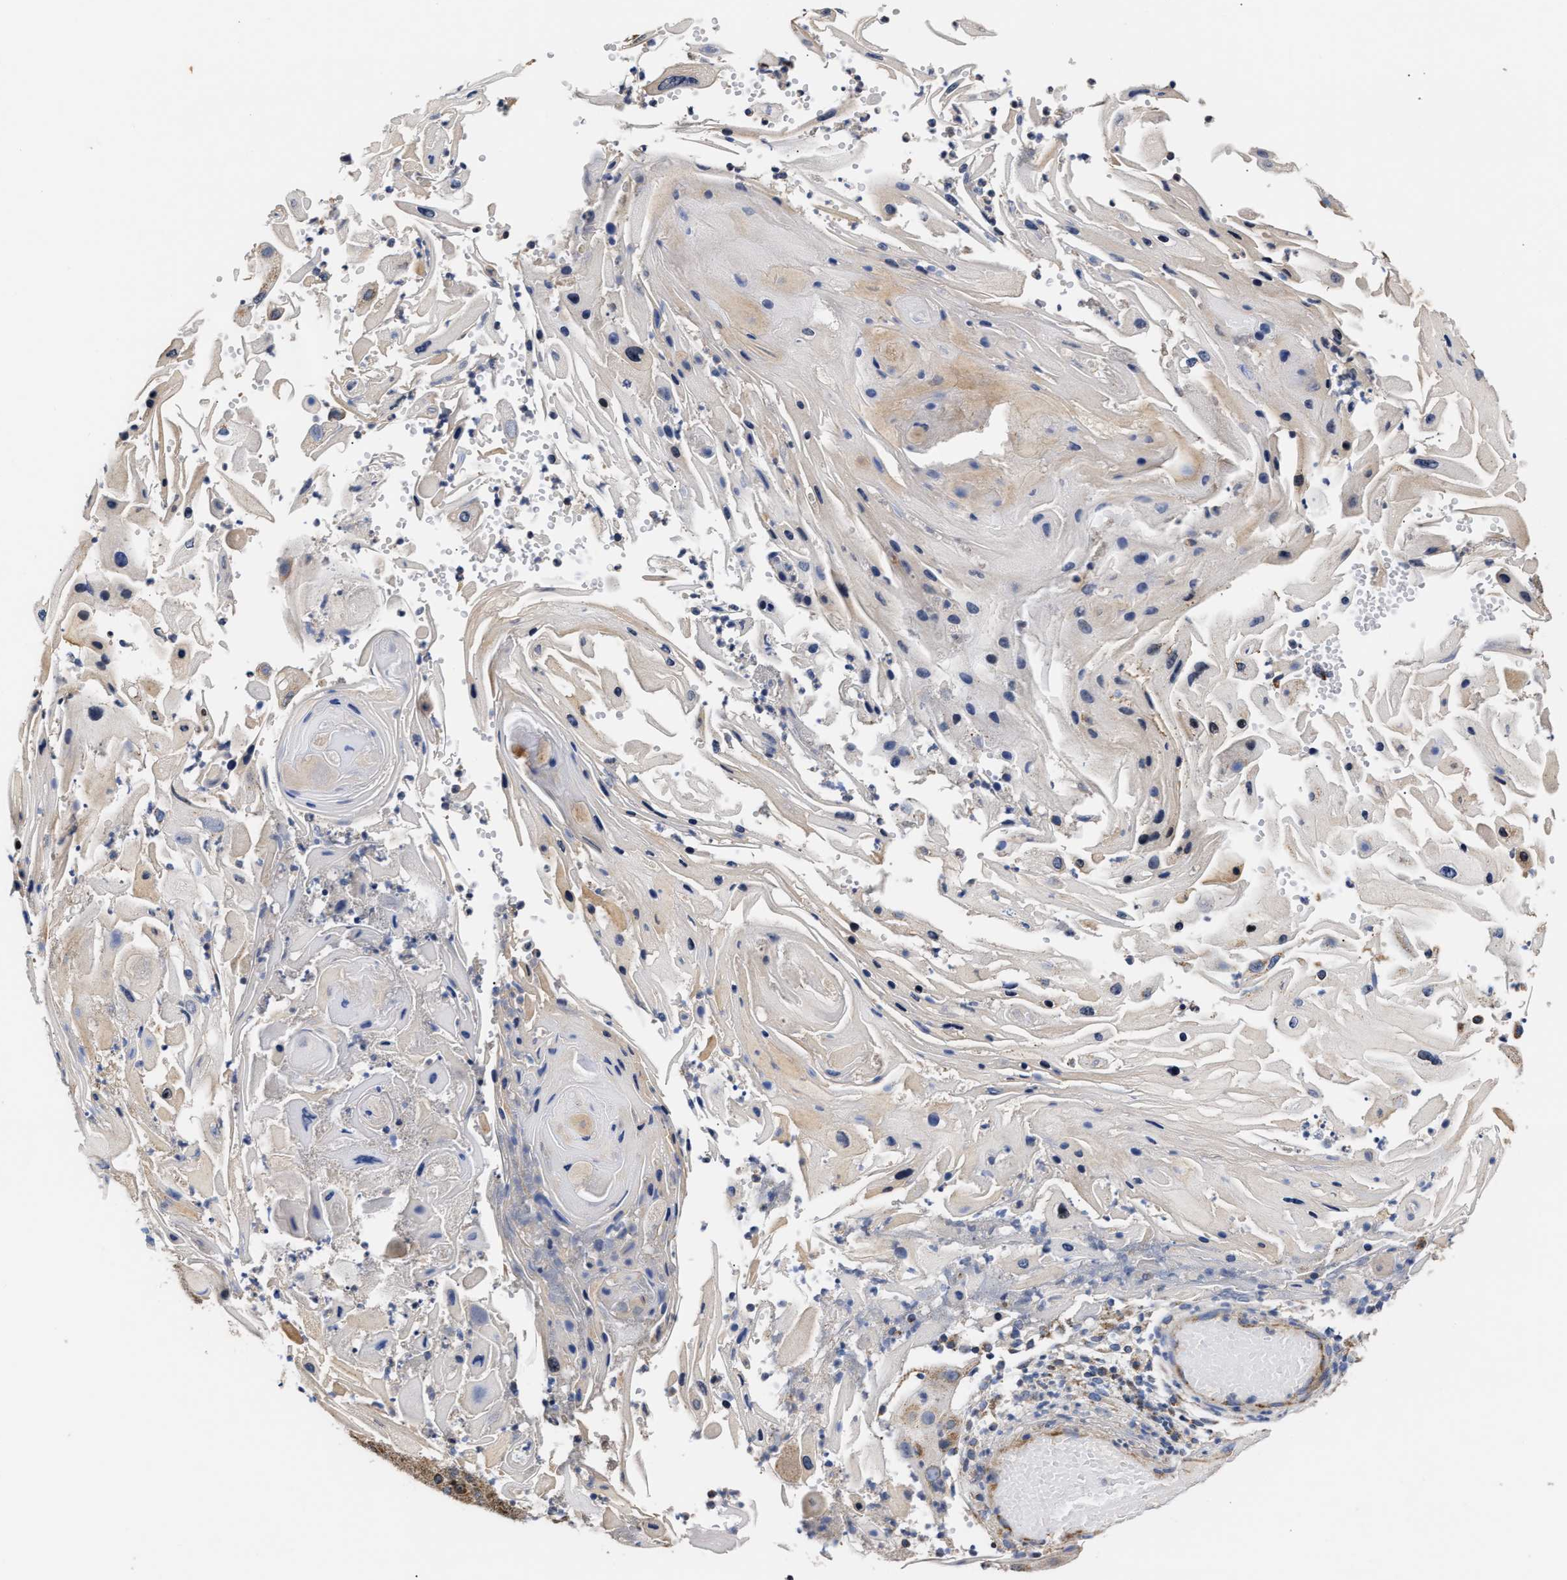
{"staining": {"intensity": "moderate", "quantity": "<25%", "location": "cytoplasmic/membranous"}, "tissue": "skin cancer", "cell_type": "Tumor cells", "image_type": "cancer", "snomed": [{"axis": "morphology", "description": "Squamous cell carcinoma, NOS"}, {"axis": "topography", "description": "Skin"}], "caption": "Human squamous cell carcinoma (skin) stained for a protein (brown) exhibits moderate cytoplasmic/membranous positive staining in approximately <25% of tumor cells.", "gene": "MALSU1", "patient": {"sex": "female", "age": 44}}